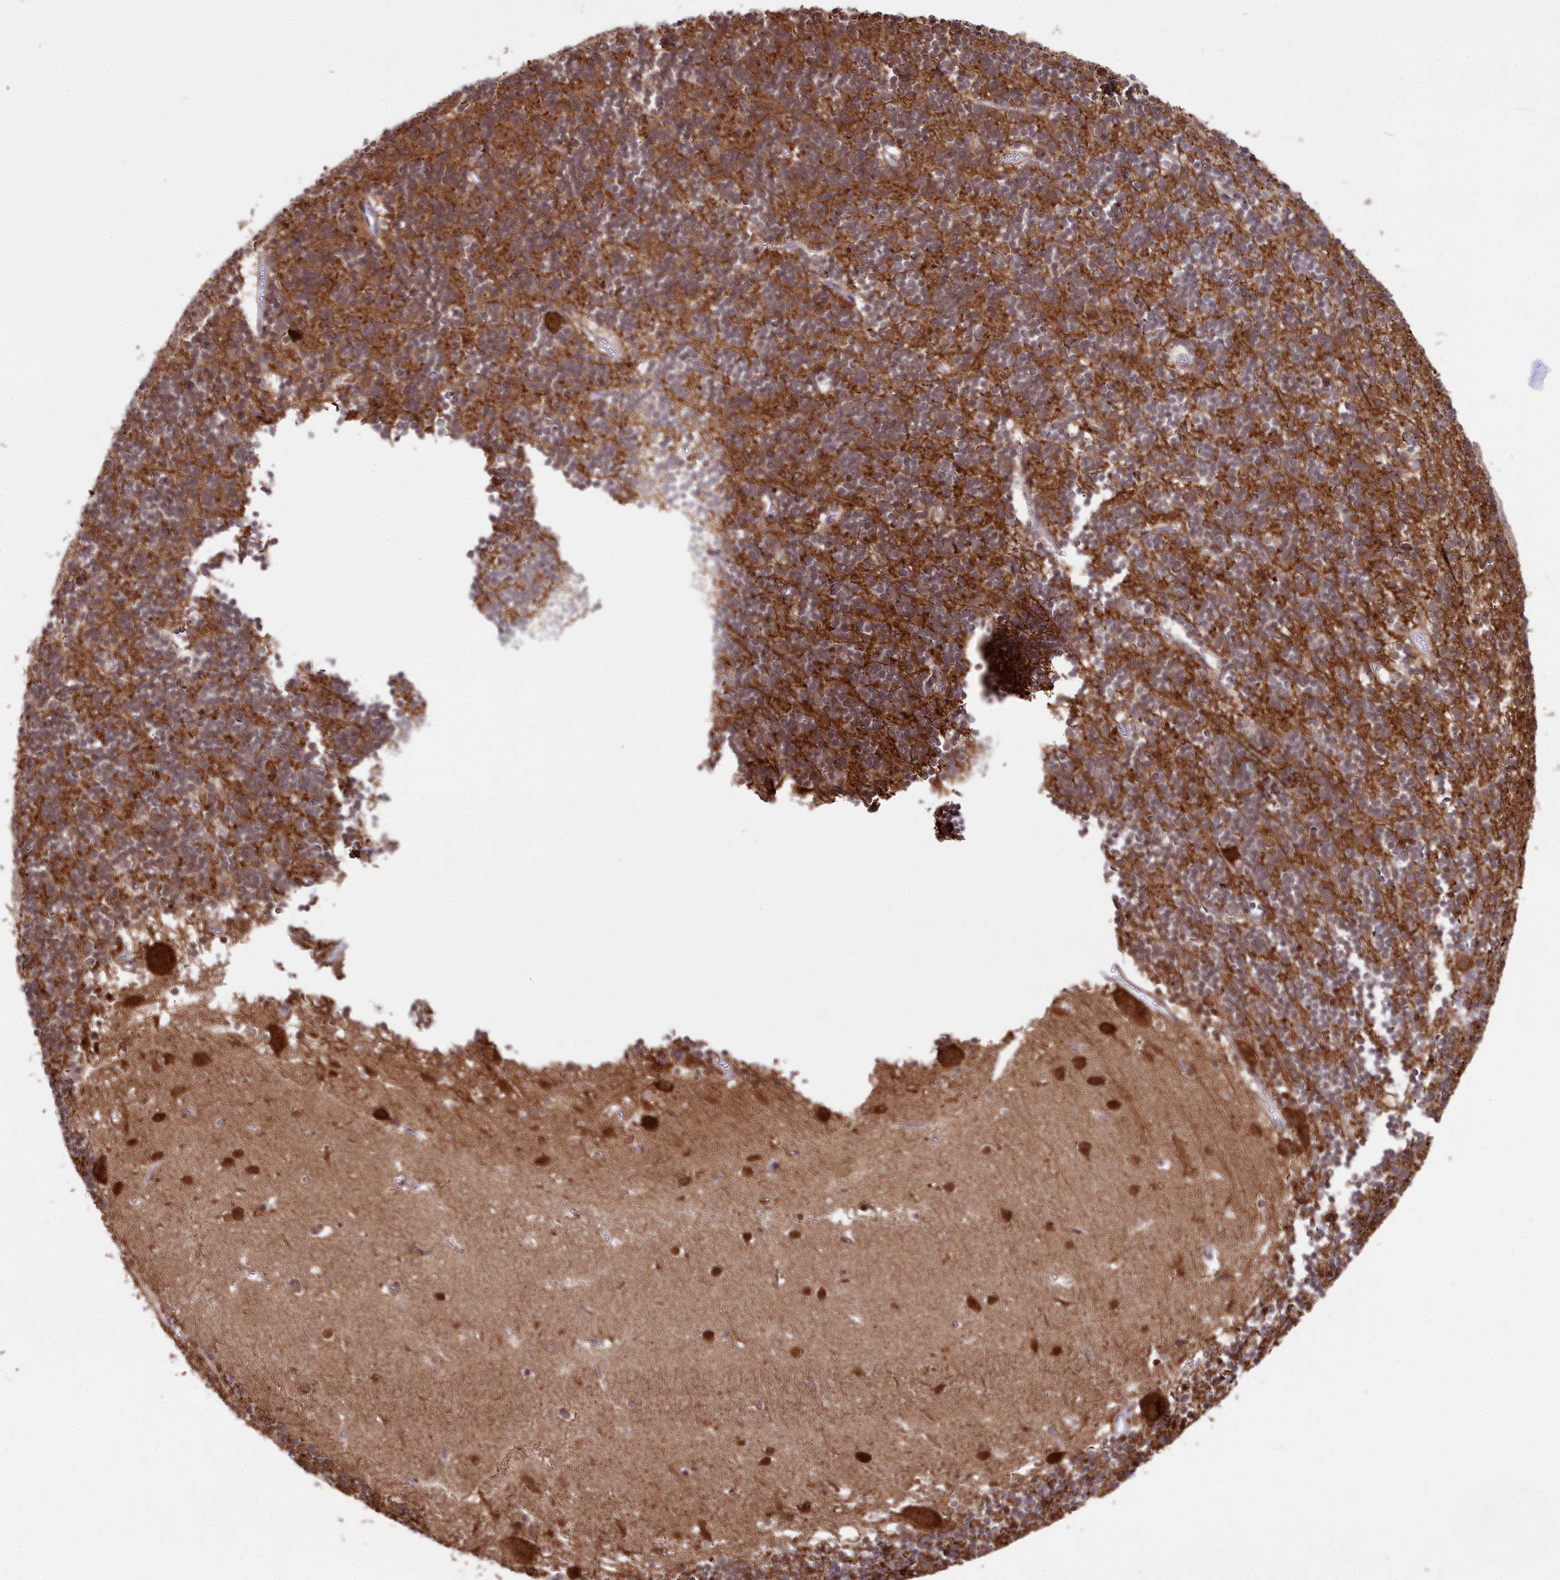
{"staining": {"intensity": "strong", "quantity": "25%-75%", "location": "cytoplasmic/membranous"}, "tissue": "cerebellum", "cell_type": "Cells in granular layer", "image_type": "normal", "snomed": [{"axis": "morphology", "description": "Normal tissue, NOS"}, {"axis": "topography", "description": "Cerebellum"}], "caption": "Cerebellum stained with immunohistochemistry exhibits strong cytoplasmic/membranous expression in about 25%-75% of cells in granular layer.", "gene": "MAP6", "patient": {"sex": "male", "age": 54}}